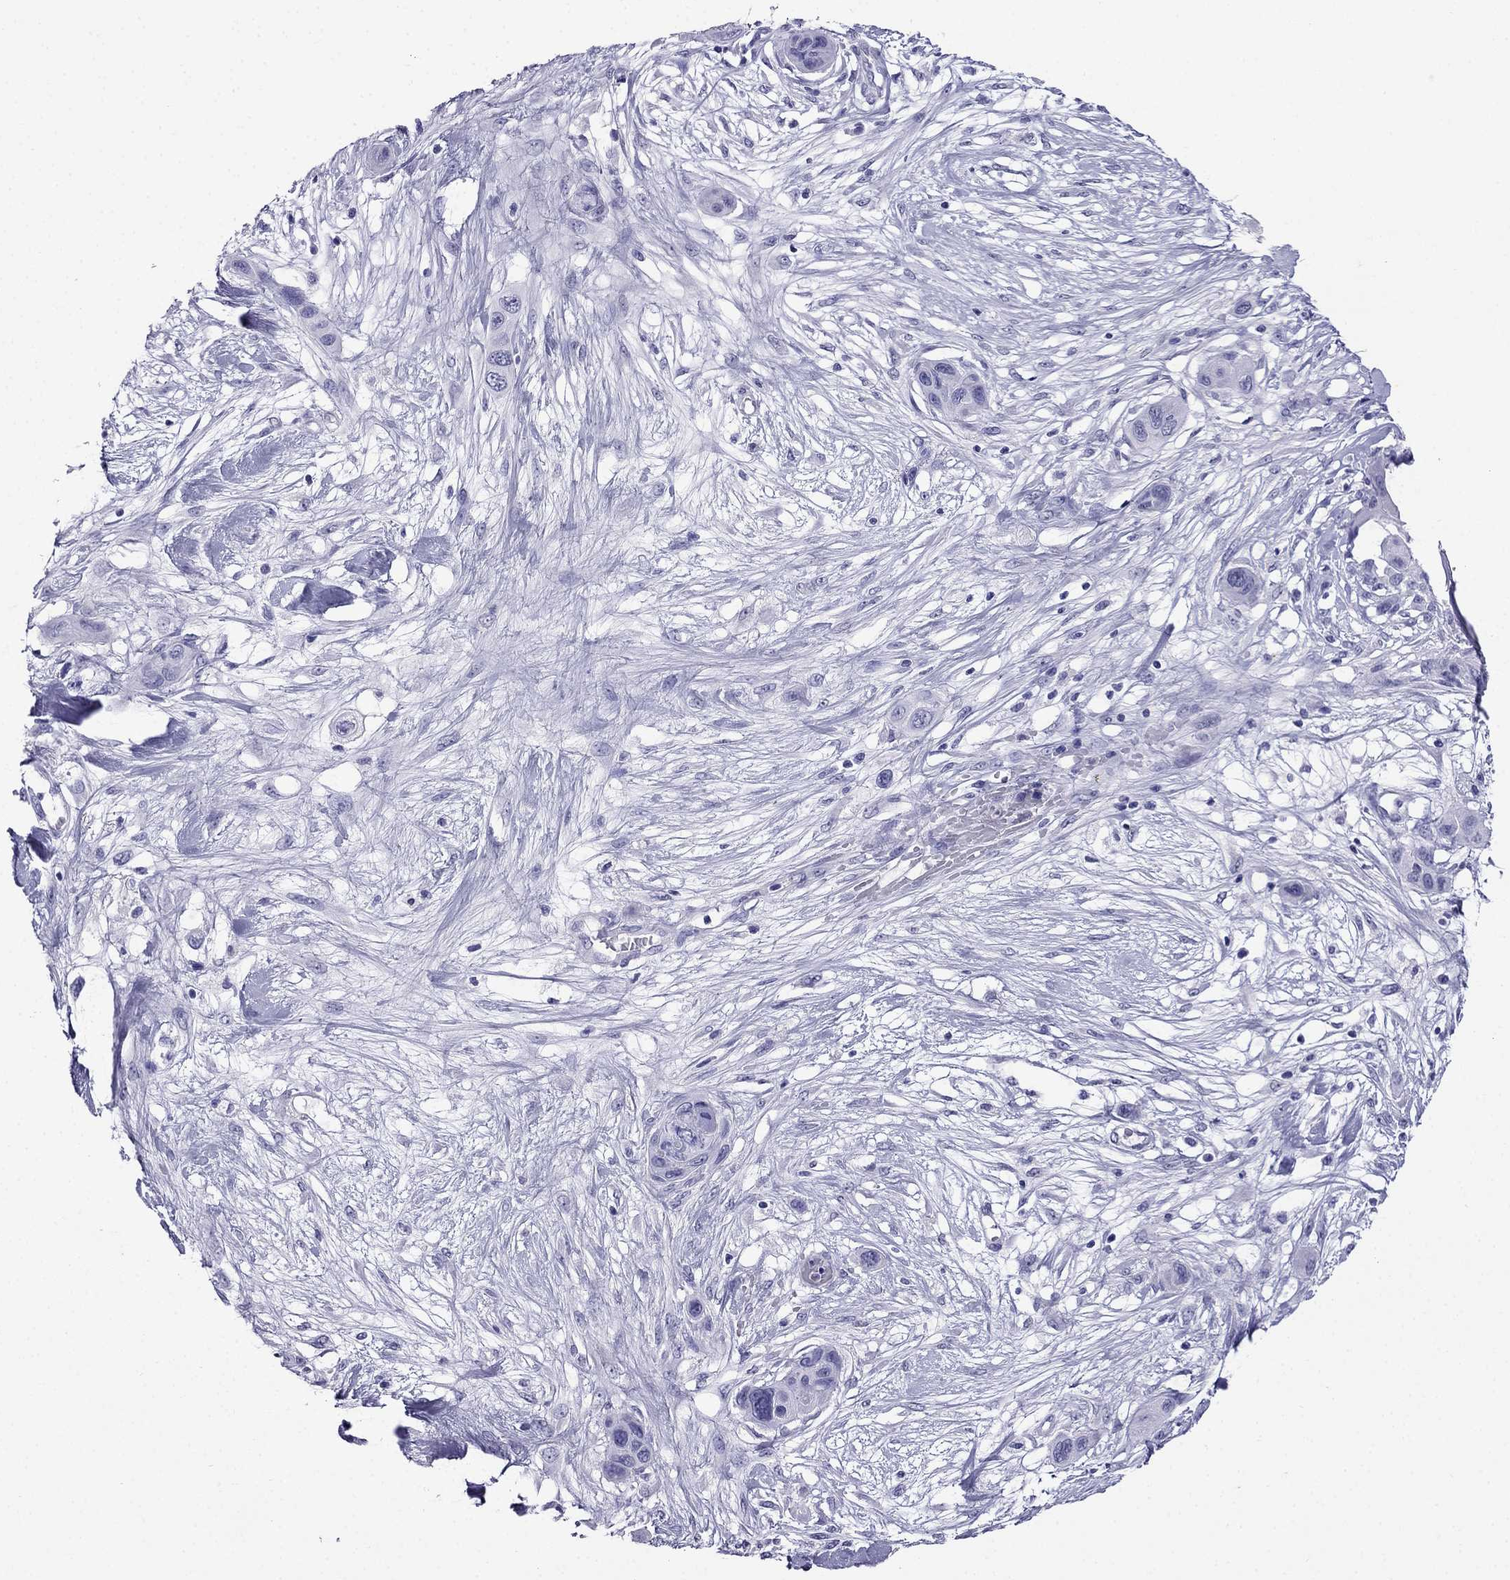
{"staining": {"intensity": "negative", "quantity": "none", "location": "none"}, "tissue": "skin cancer", "cell_type": "Tumor cells", "image_type": "cancer", "snomed": [{"axis": "morphology", "description": "Squamous cell carcinoma, NOS"}, {"axis": "topography", "description": "Skin"}], "caption": "A high-resolution micrograph shows IHC staining of squamous cell carcinoma (skin), which demonstrates no significant positivity in tumor cells.", "gene": "CDHR4", "patient": {"sex": "male", "age": 79}}